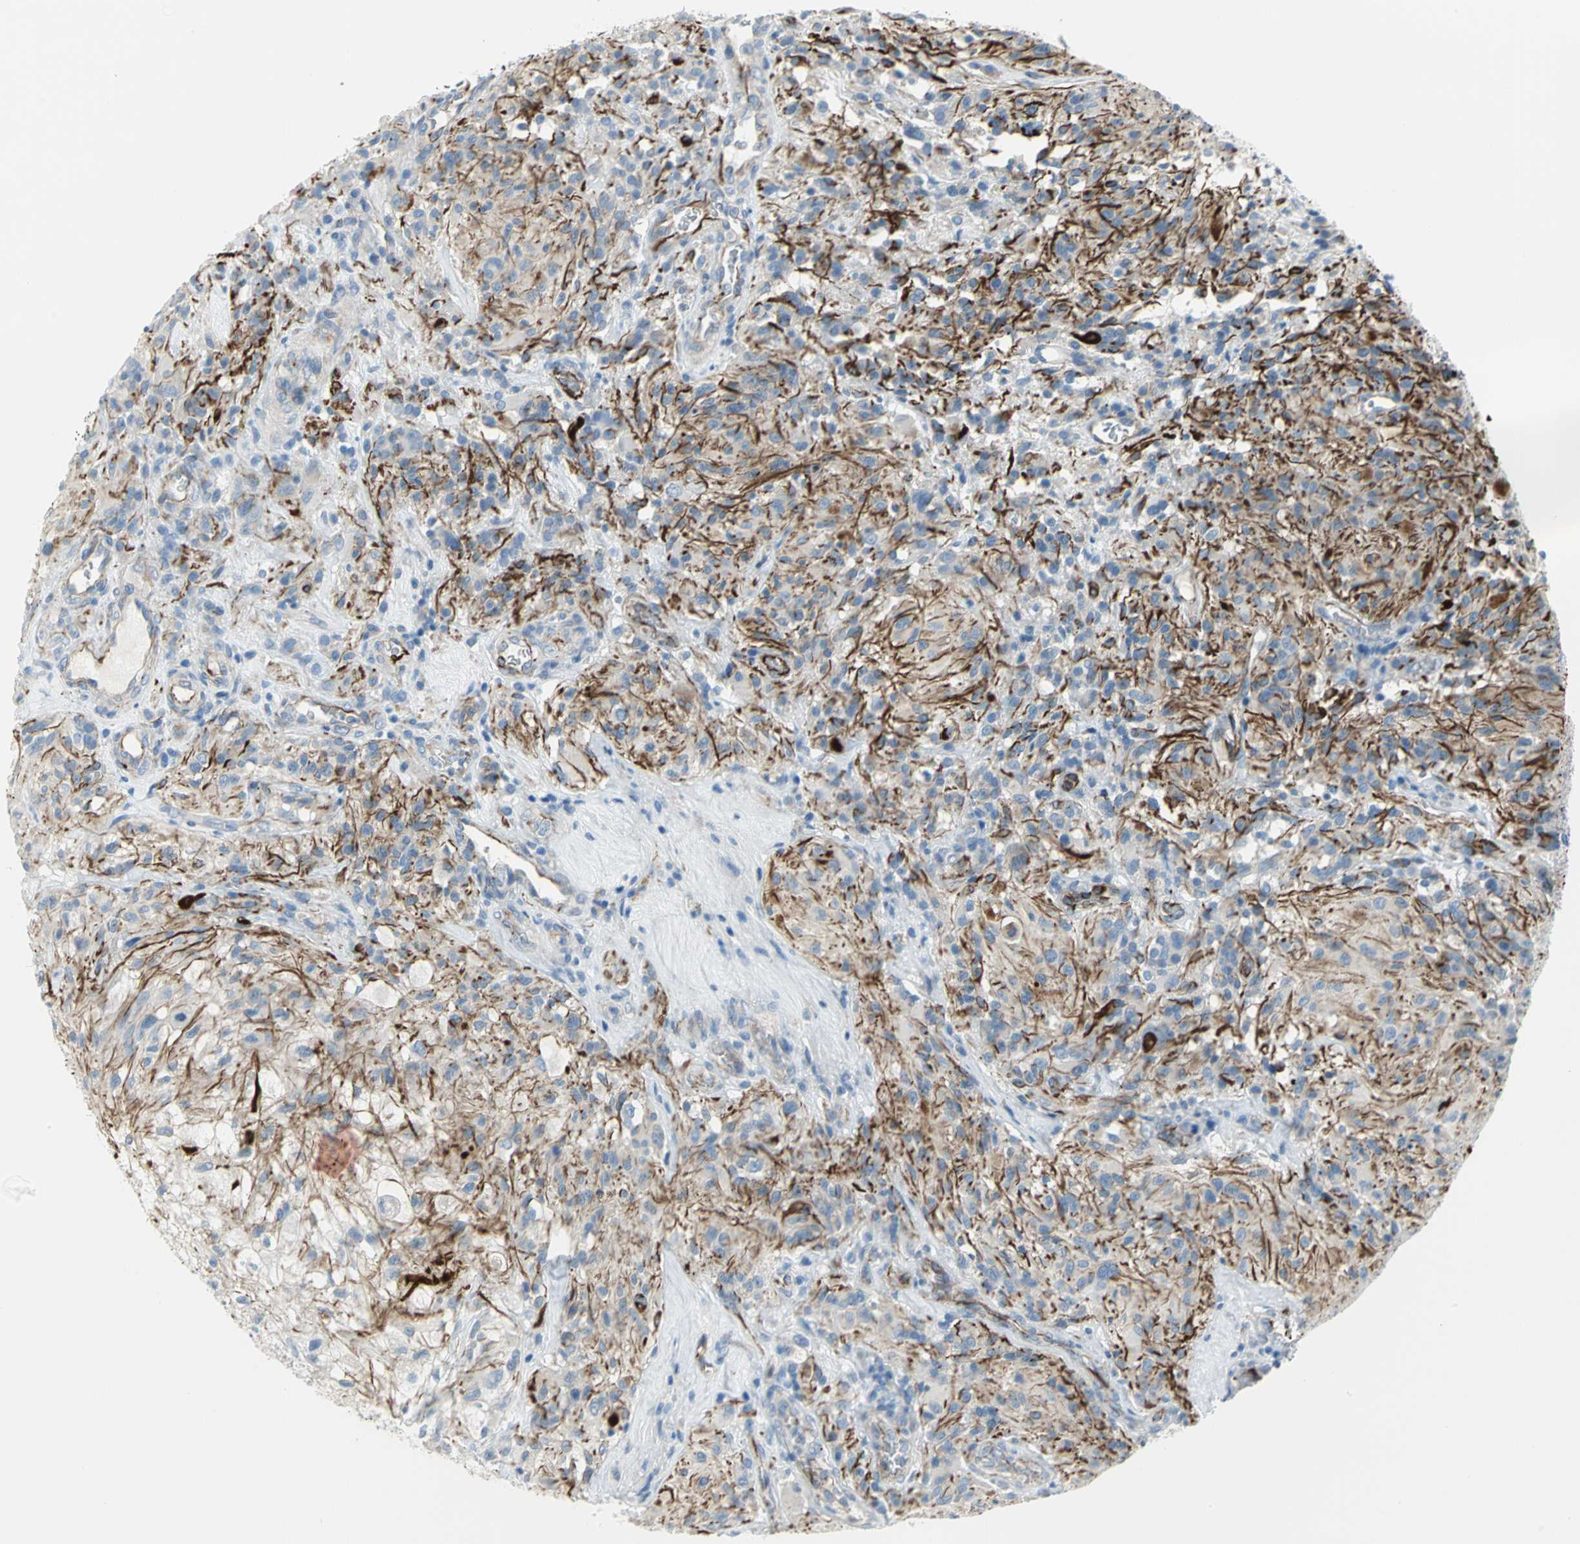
{"staining": {"intensity": "strong", "quantity": "25%-75%", "location": "cytoplasmic/membranous"}, "tissue": "glioma", "cell_type": "Tumor cells", "image_type": "cancer", "snomed": [{"axis": "morphology", "description": "Normal tissue, NOS"}, {"axis": "morphology", "description": "Glioma, malignant, High grade"}, {"axis": "topography", "description": "Cerebral cortex"}], "caption": "An image of human high-grade glioma (malignant) stained for a protein exhibits strong cytoplasmic/membranous brown staining in tumor cells. The staining is performed using DAB (3,3'-diaminobenzidine) brown chromogen to label protein expression. The nuclei are counter-stained blue using hematoxylin.", "gene": "ALOX15", "patient": {"sex": "male", "age": 56}}